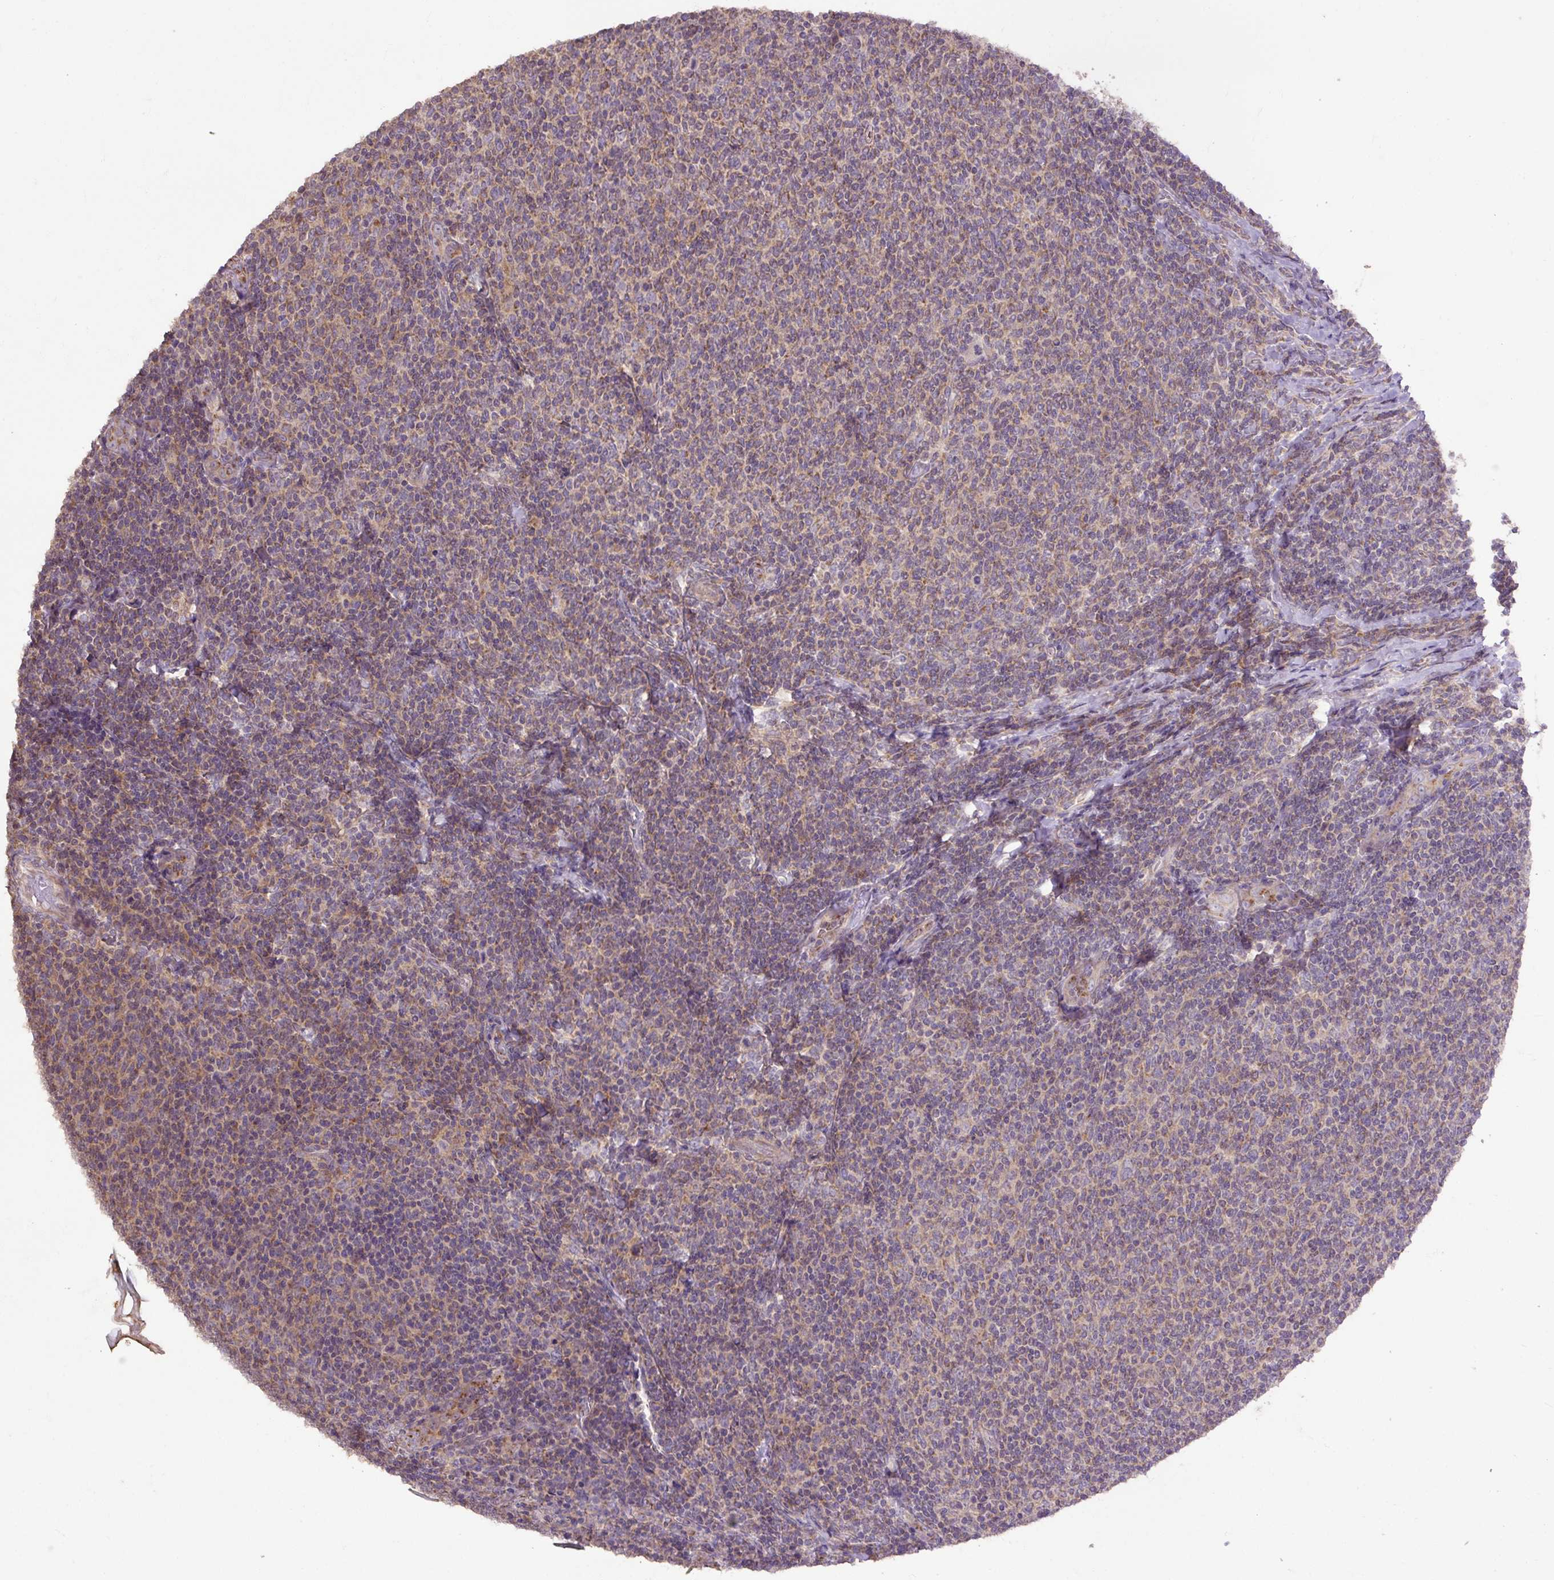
{"staining": {"intensity": "weak", "quantity": ">75%", "location": "cytoplasmic/membranous"}, "tissue": "lymphoma", "cell_type": "Tumor cells", "image_type": "cancer", "snomed": [{"axis": "morphology", "description": "Malignant lymphoma, non-Hodgkin's type, Low grade"}, {"axis": "topography", "description": "Lymph node"}], "caption": "Tumor cells display weak cytoplasmic/membranous staining in about >75% of cells in lymphoma. The staining was performed using DAB to visualize the protein expression in brown, while the nuclei were stained in blue with hematoxylin (Magnification: 20x).", "gene": "ABR", "patient": {"sex": "male", "age": 52}}